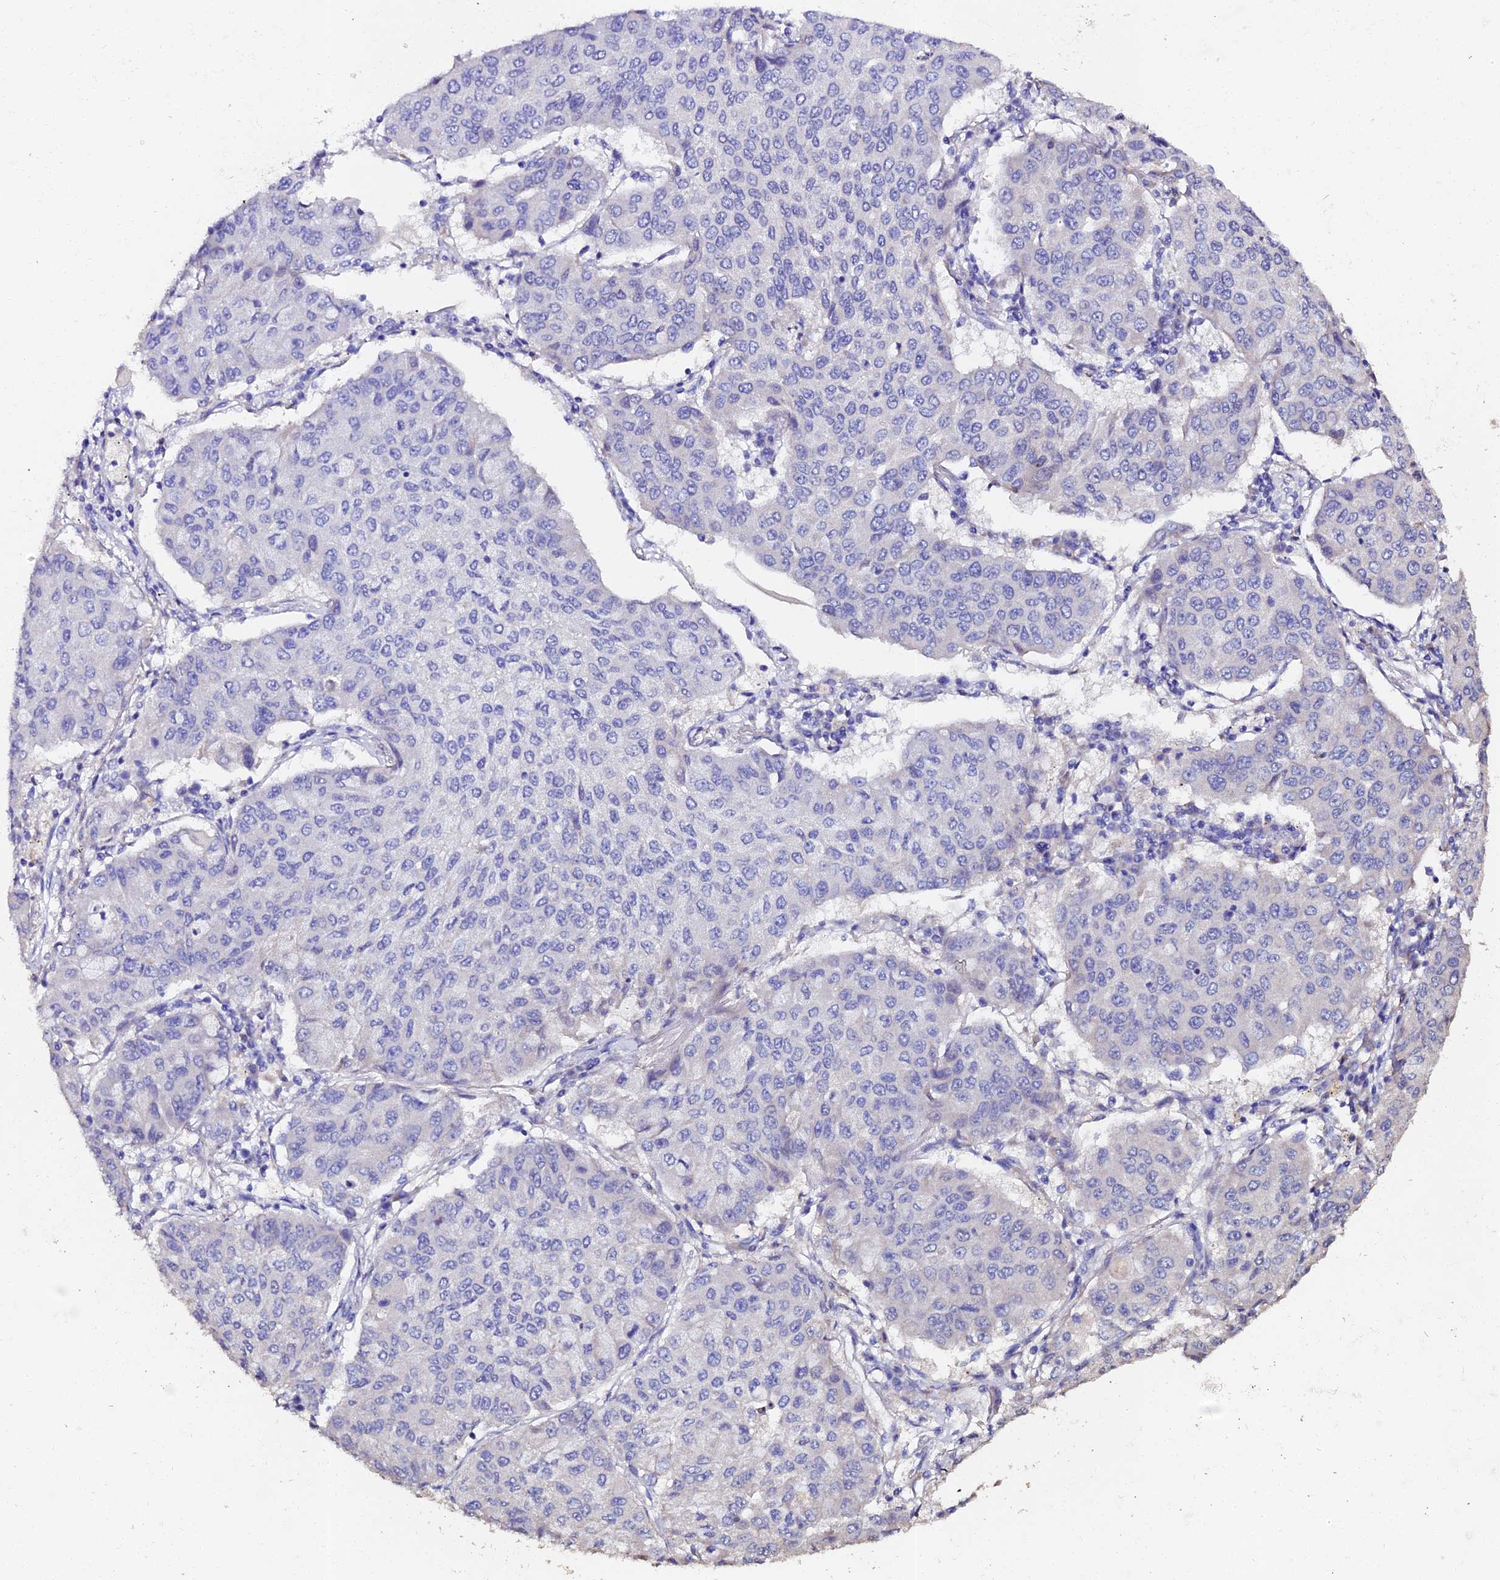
{"staining": {"intensity": "negative", "quantity": "none", "location": "none"}, "tissue": "lung cancer", "cell_type": "Tumor cells", "image_type": "cancer", "snomed": [{"axis": "morphology", "description": "Squamous cell carcinoma, NOS"}, {"axis": "topography", "description": "Lung"}], "caption": "An immunohistochemistry image of lung cancer (squamous cell carcinoma) is shown. There is no staining in tumor cells of lung cancer (squamous cell carcinoma). (Stains: DAB immunohistochemistry with hematoxylin counter stain, Microscopy: brightfield microscopy at high magnification).", "gene": "ESRRG", "patient": {"sex": "male", "age": 74}}